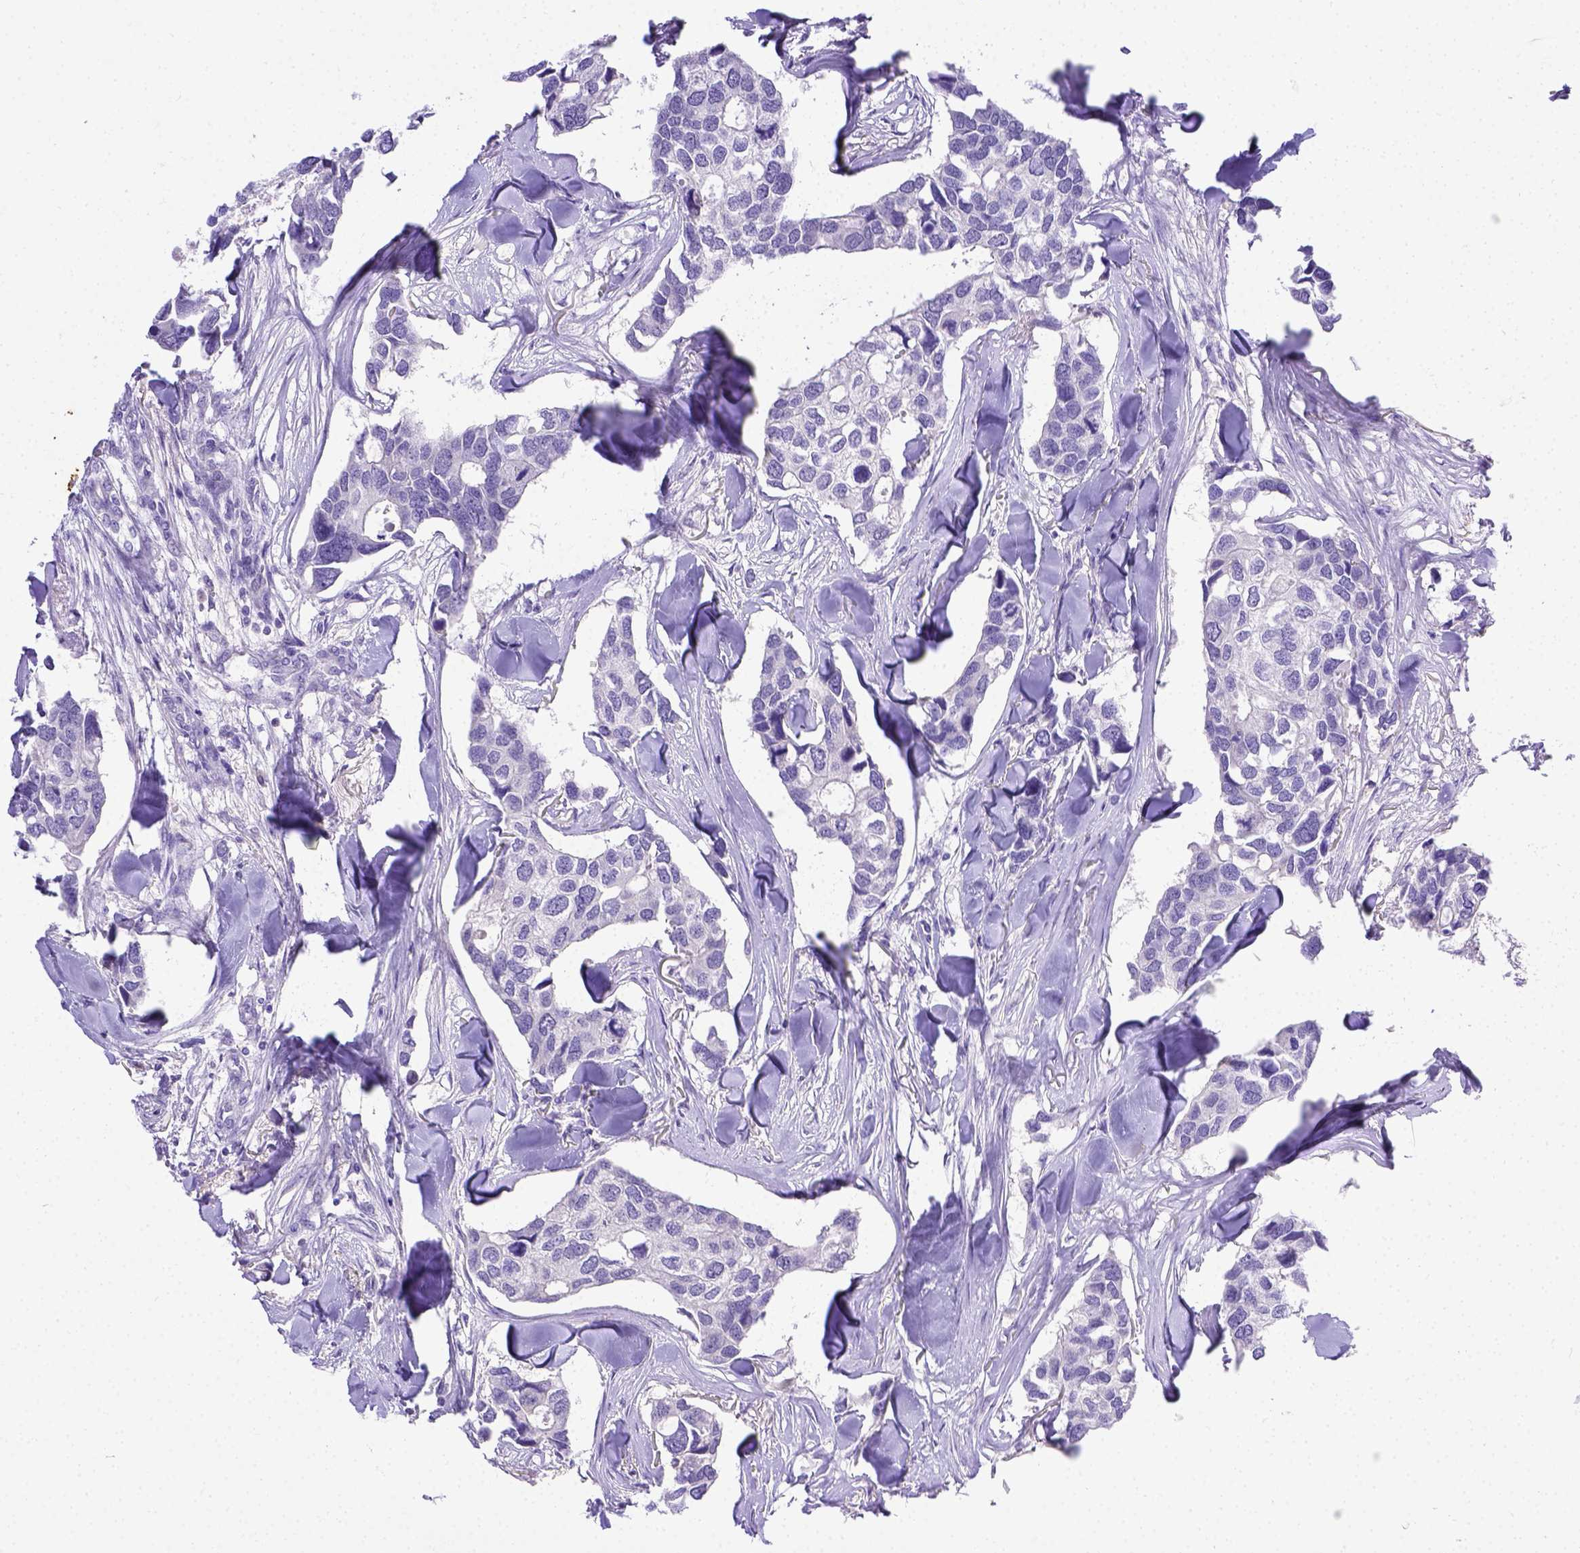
{"staining": {"intensity": "negative", "quantity": "none", "location": "none"}, "tissue": "breast cancer", "cell_type": "Tumor cells", "image_type": "cancer", "snomed": [{"axis": "morphology", "description": "Duct carcinoma"}, {"axis": "topography", "description": "Breast"}], "caption": "Human breast infiltrating ductal carcinoma stained for a protein using IHC demonstrates no staining in tumor cells.", "gene": "B3GAT1", "patient": {"sex": "female", "age": 83}}